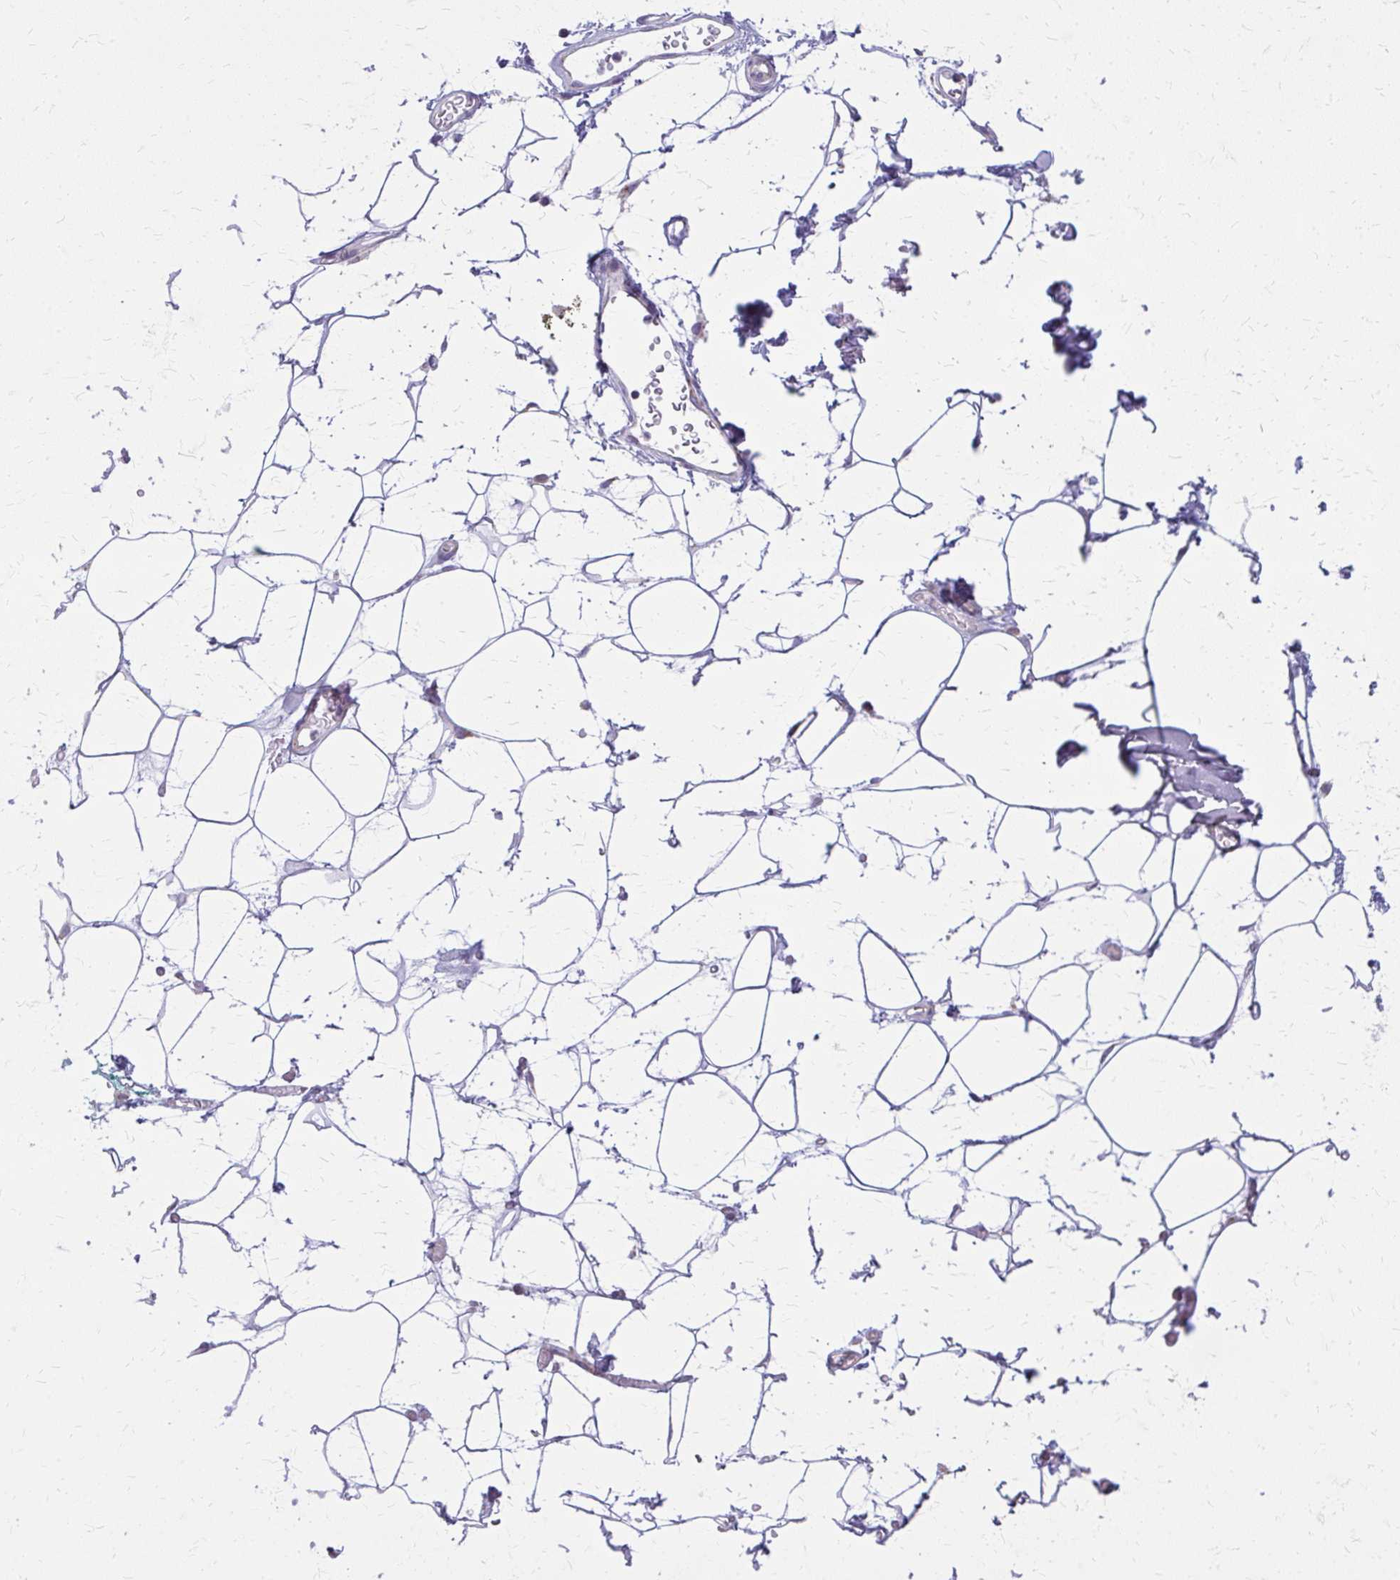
{"staining": {"intensity": "negative", "quantity": "none", "location": "none"}, "tissue": "adipose tissue", "cell_type": "Adipocytes", "image_type": "normal", "snomed": [{"axis": "morphology", "description": "Normal tissue, NOS"}, {"axis": "topography", "description": "Anal"}, {"axis": "topography", "description": "Peripheral nerve tissue"}], "caption": "DAB immunohistochemical staining of normal human adipose tissue shows no significant expression in adipocytes. (DAB (3,3'-diaminobenzidine) immunohistochemistry (IHC) visualized using brightfield microscopy, high magnification).", "gene": "IFIT1", "patient": {"sex": "male", "age": 78}}